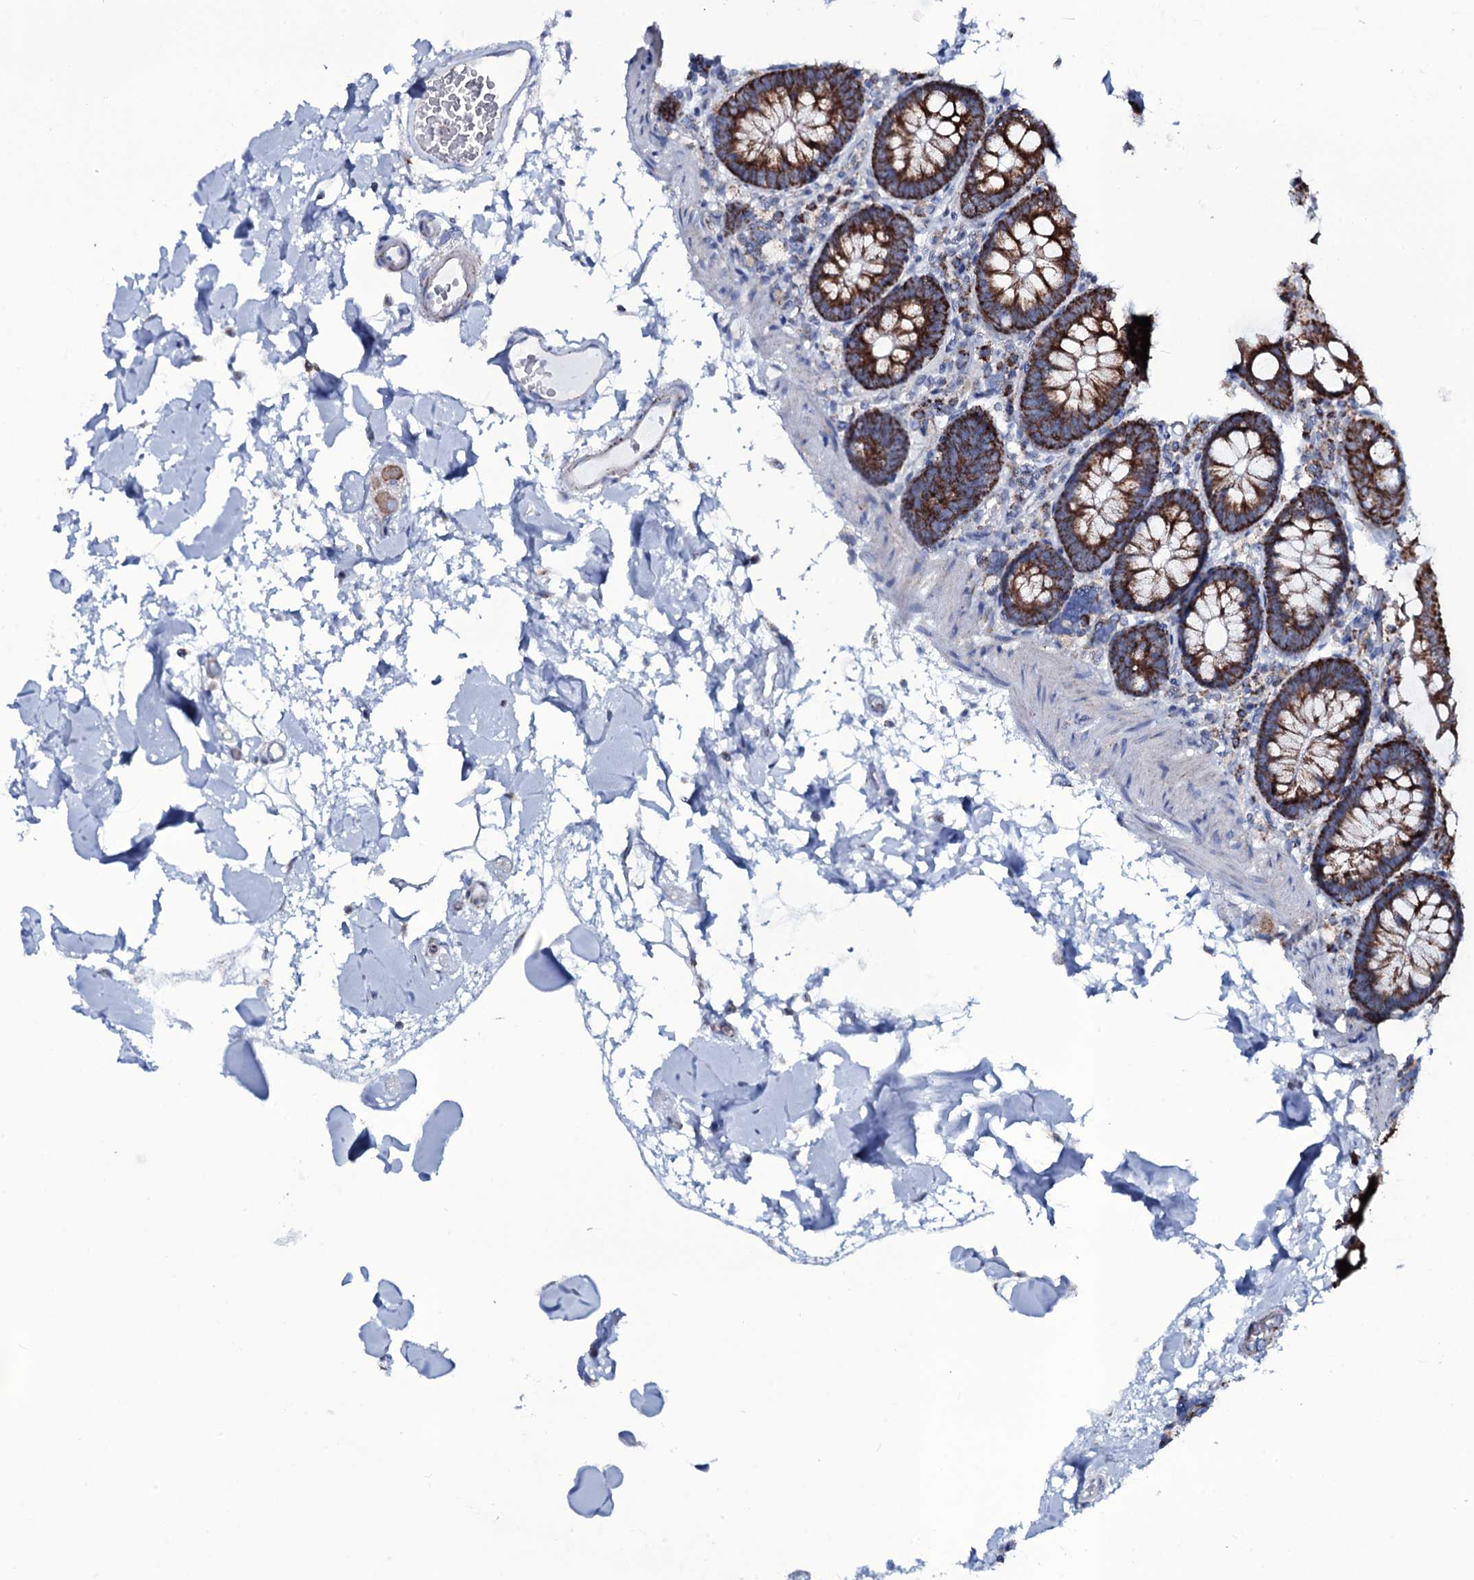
{"staining": {"intensity": "negative", "quantity": "none", "location": "none"}, "tissue": "colon", "cell_type": "Endothelial cells", "image_type": "normal", "snomed": [{"axis": "morphology", "description": "Normal tissue, NOS"}, {"axis": "topography", "description": "Colon"}], "caption": "Immunohistochemistry micrograph of unremarkable colon stained for a protein (brown), which reveals no expression in endothelial cells.", "gene": "MRPS35", "patient": {"sex": "male", "age": 75}}